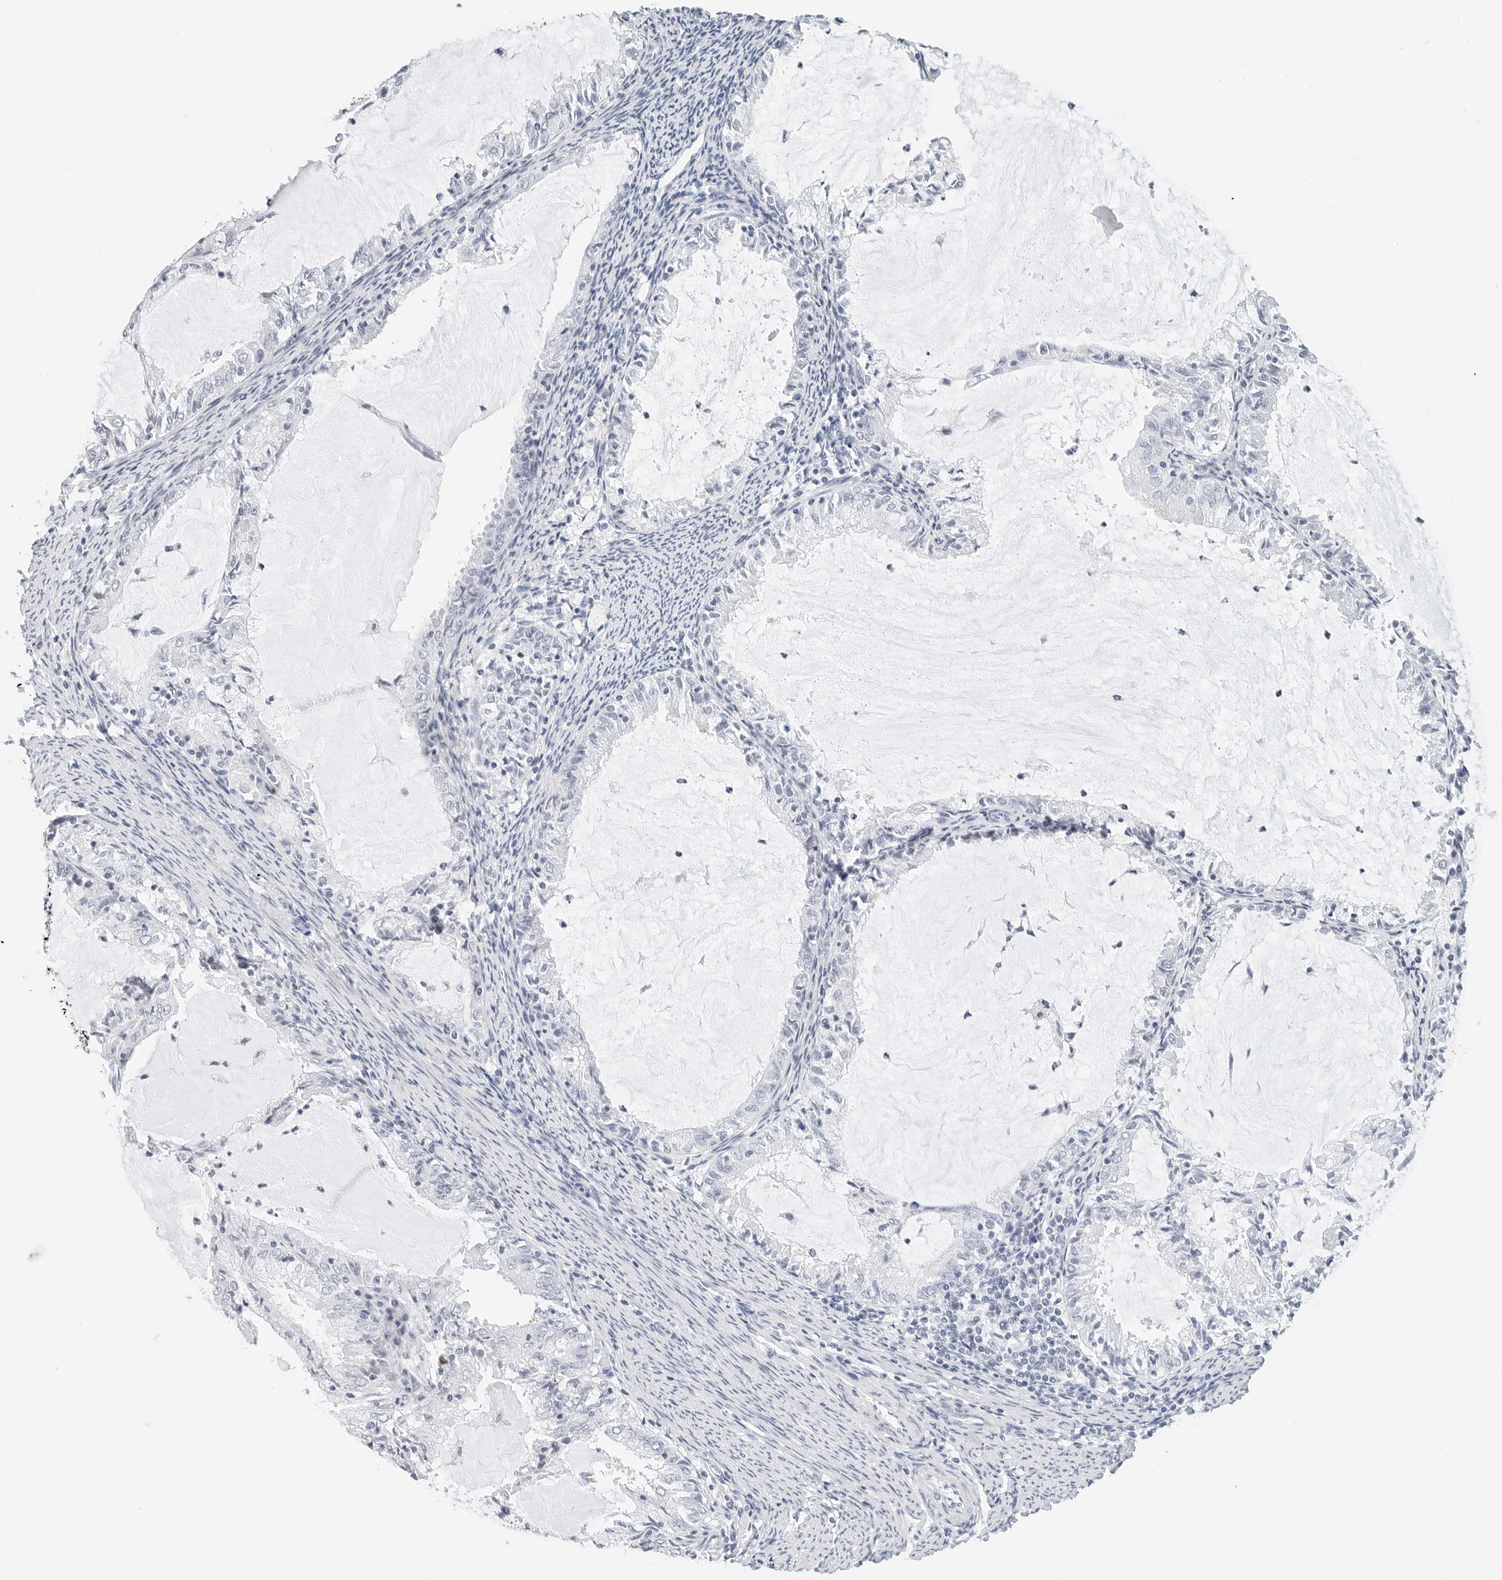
{"staining": {"intensity": "negative", "quantity": "none", "location": "none"}, "tissue": "endometrial cancer", "cell_type": "Tumor cells", "image_type": "cancer", "snomed": [{"axis": "morphology", "description": "Adenocarcinoma, NOS"}, {"axis": "topography", "description": "Endometrium"}], "caption": "IHC micrograph of neoplastic tissue: human adenocarcinoma (endometrial) stained with DAB shows no significant protein expression in tumor cells.", "gene": "NTMT2", "patient": {"sex": "female", "age": 57}}